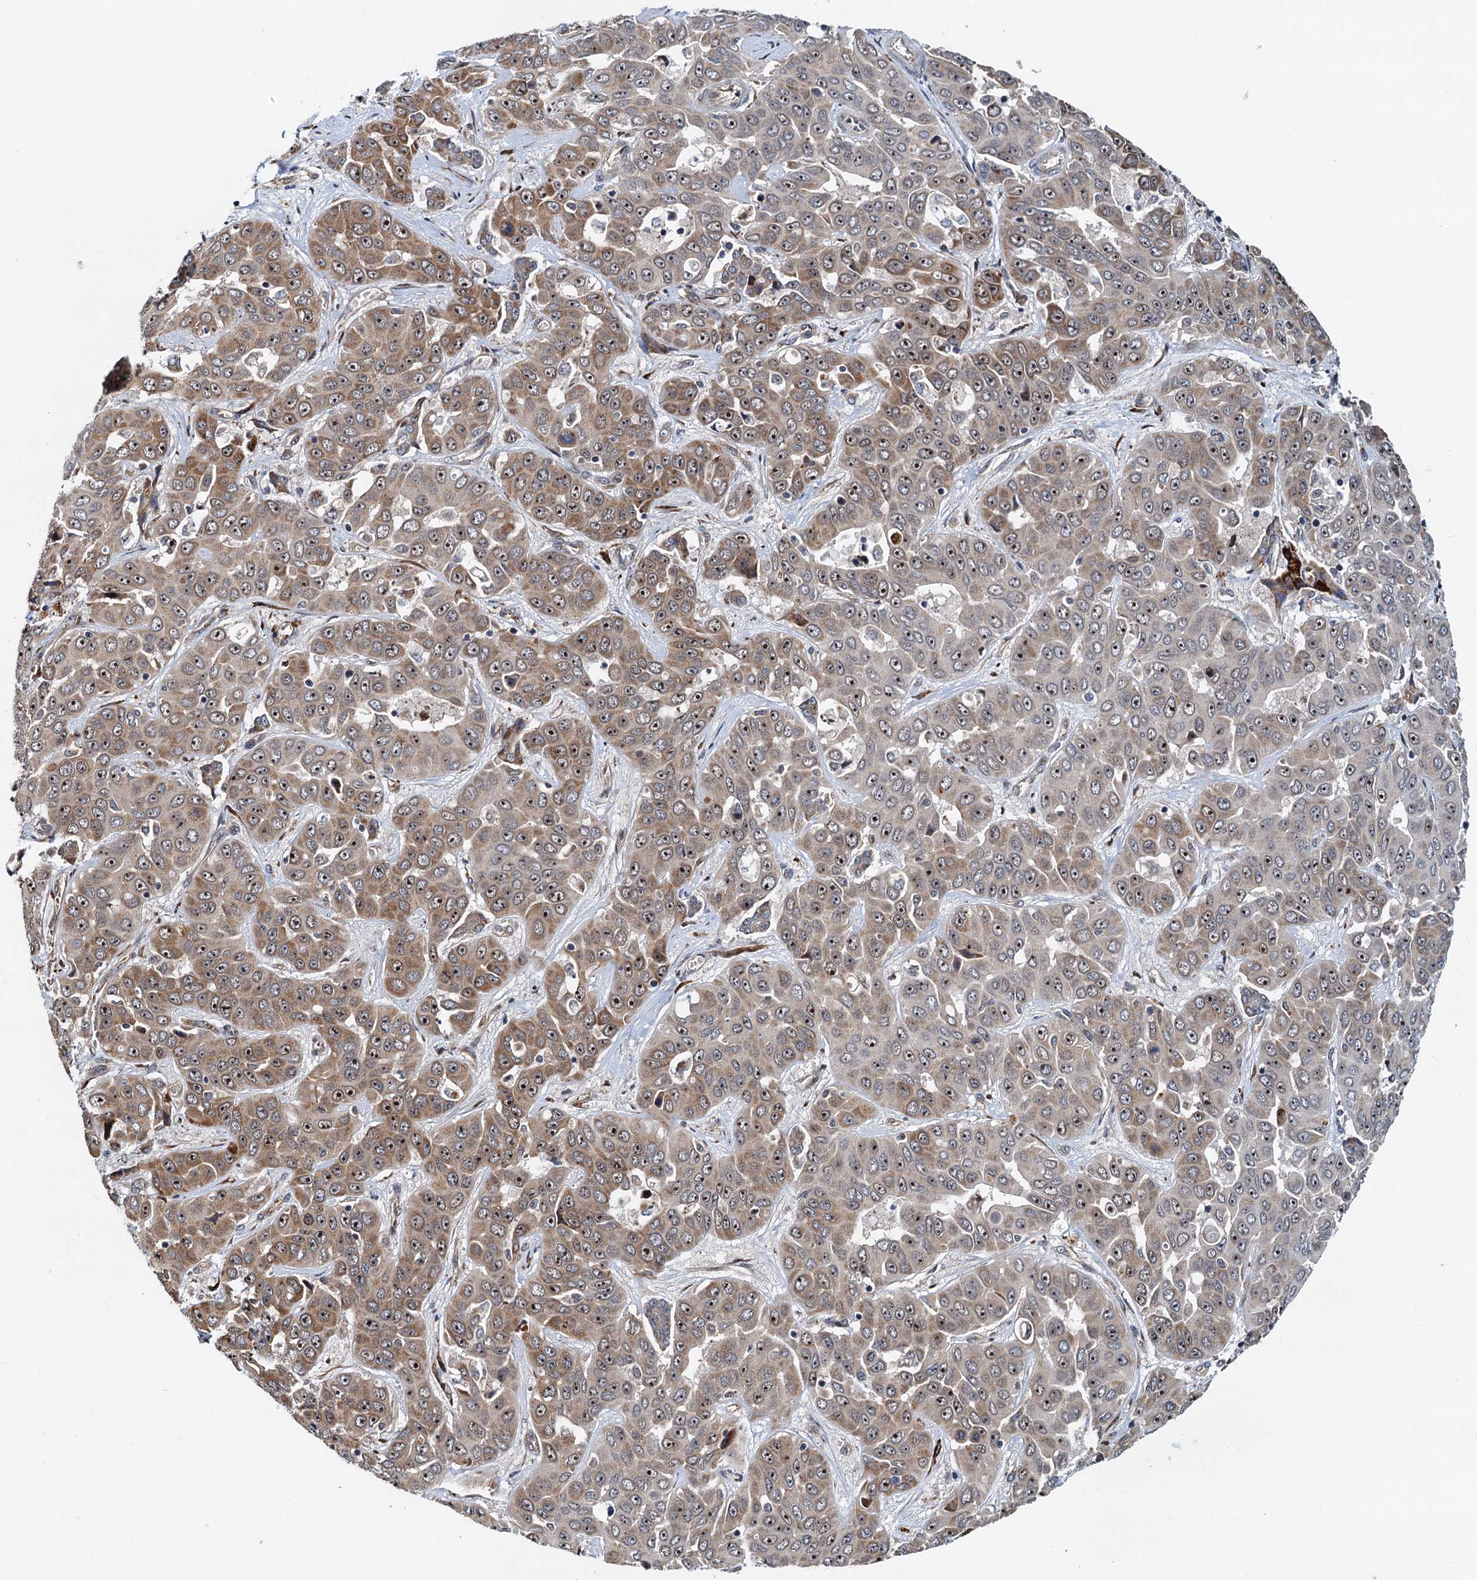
{"staining": {"intensity": "moderate", "quantity": ">75%", "location": "cytoplasmic/membranous,nuclear"}, "tissue": "liver cancer", "cell_type": "Tumor cells", "image_type": "cancer", "snomed": [{"axis": "morphology", "description": "Cholangiocarcinoma"}, {"axis": "topography", "description": "Liver"}], "caption": "IHC image of neoplastic tissue: liver cancer stained using immunohistochemistry (IHC) displays medium levels of moderate protein expression localized specifically in the cytoplasmic/membranous and nuclear of tumor cells, appearing as a cytoplasmic/membranous and nuclear brown color.", "gene": "DNAJC21", "patient": {"sex": "female", "age": 52}}